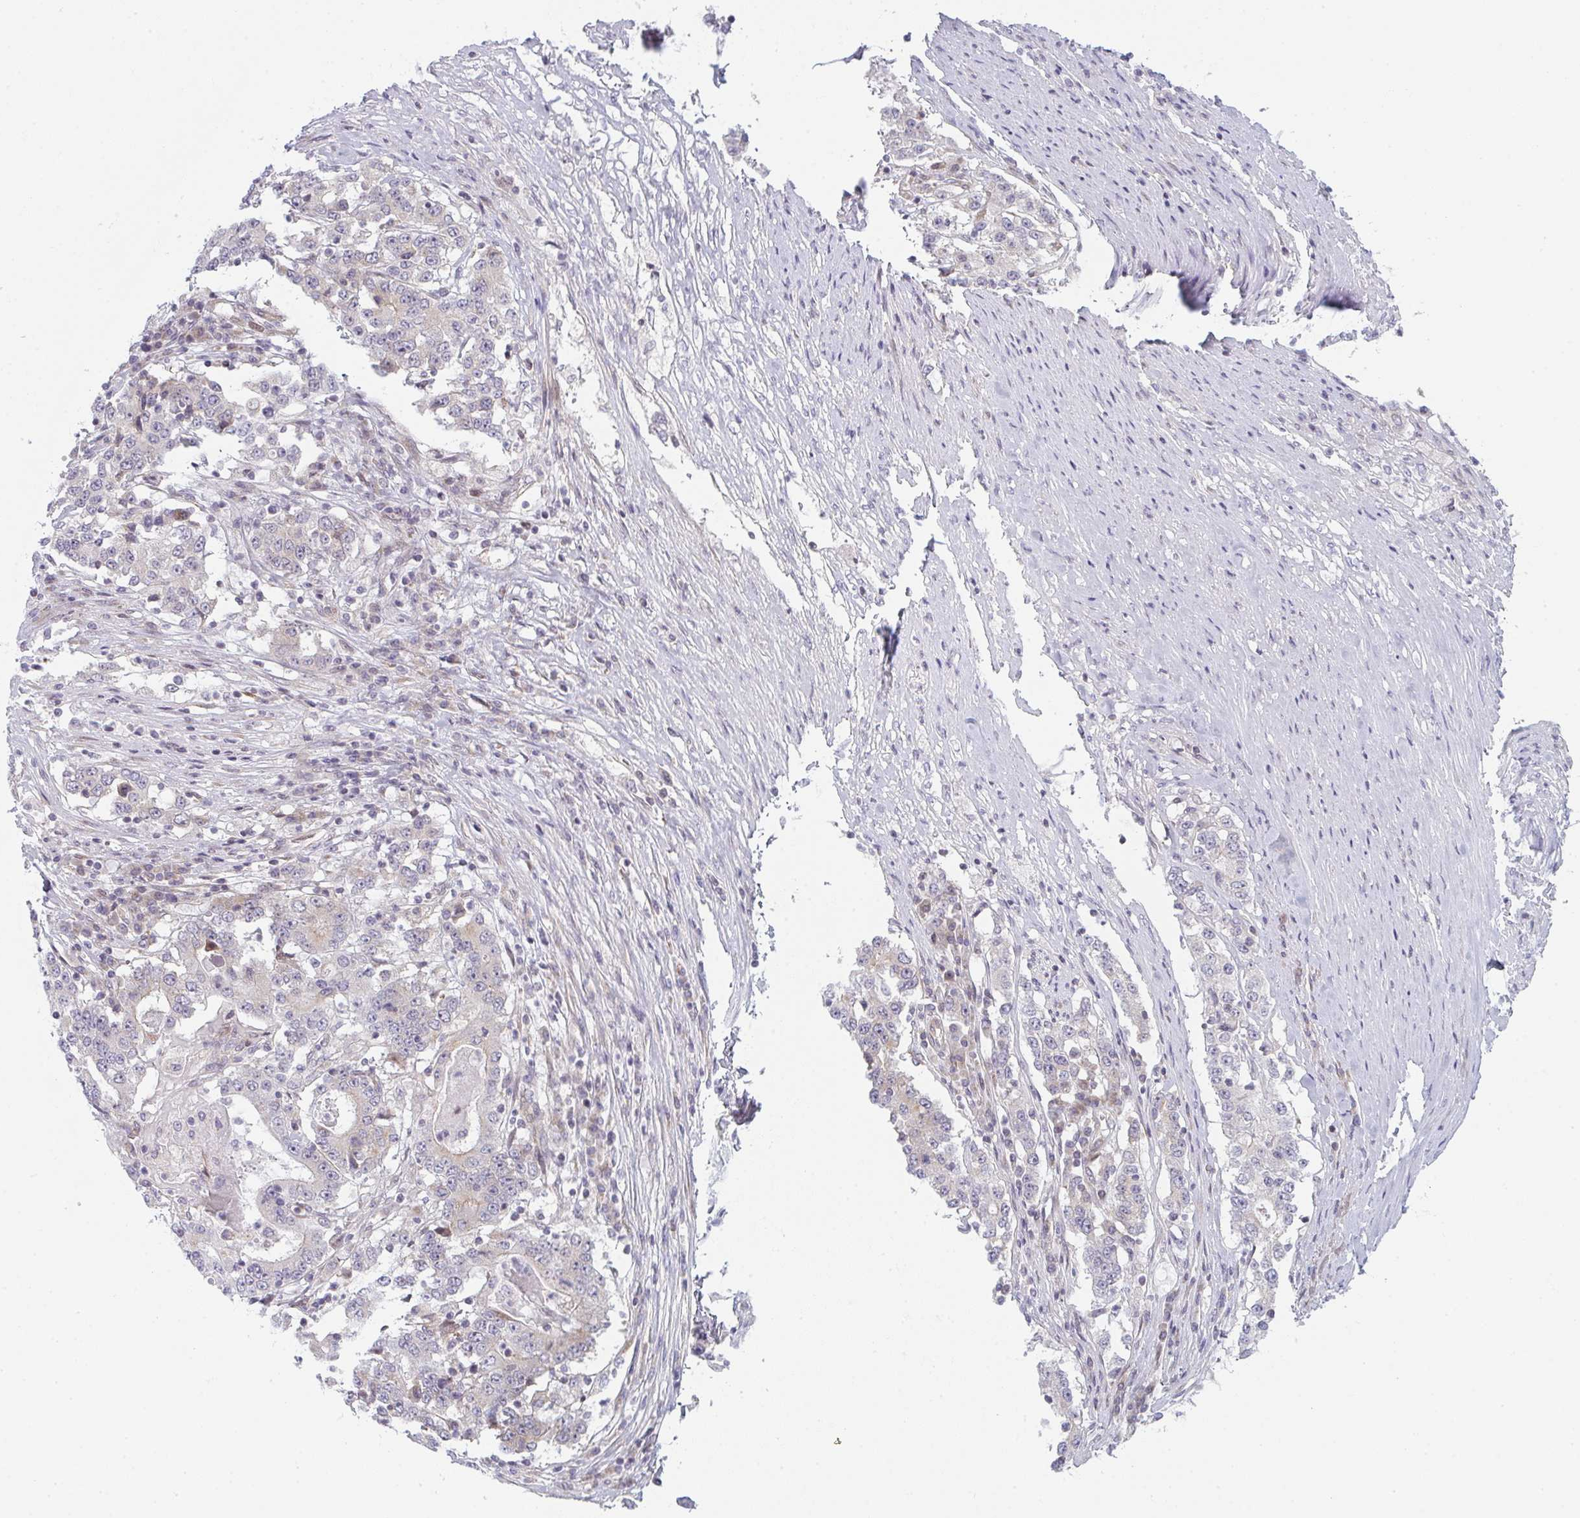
{"staining": {"intensity": "negative", "quantity": "none", "location": "none"}, "tissue": "stomach cancer", "cell_type": "Tumor cells", "image_type": "cancer", "snomed": [{"axis": "morphology", "description": "Adenocarcinoma, NOS"}, {"axis": "topography", "description": "Stomach"}], "caption": "High power microscopy micrograph of an immunohistochemistry (IHC) histopathology image of stomach cancer (adenocarcinoma), revealing no significant expression in tumor cells.", "gene": "TMEM237", "patient": {"sex": "male", "age": 59}}